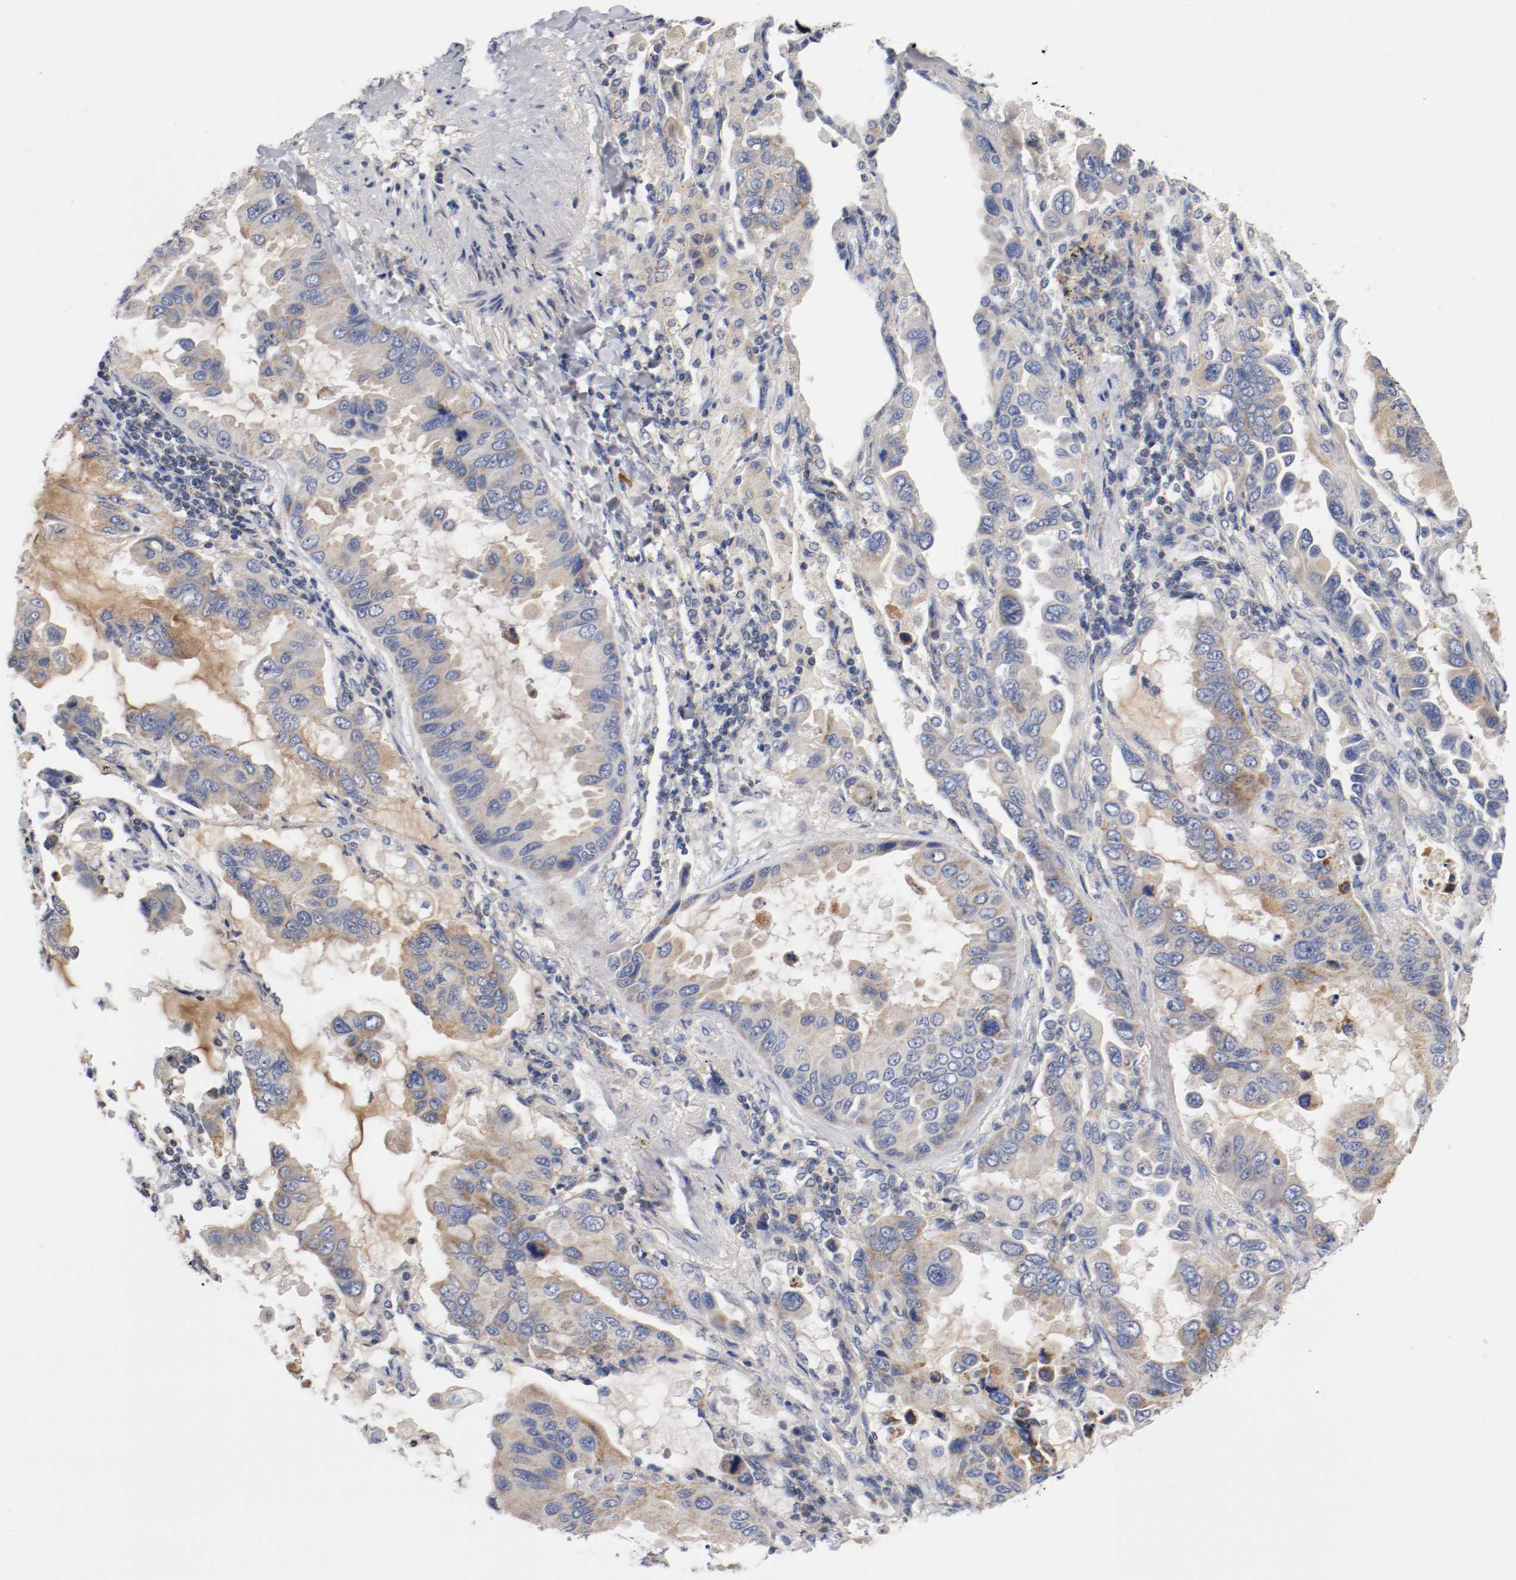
{"staining": {"intensity": "weak", "quantity": "25%-75%", "location": "cytoplasmic/membranous"}, "tissue": "lung cancer", "cell_type": "Tumor cells", "image_type": "cancer", "snomed": [{"axis": "morphology", "description": "Adenocarcinoma, NOS"}, {"axis": "topography", "description": "Lung"}], "caption": "Lung cancer was stained to show a protein in brown. There is low levels of weak cytoplasmic/membranous positivity in approximately 25%-75% of tumor cells.", "gene": "PCSK6", "patient": {"sex": "male", "age": 64}}